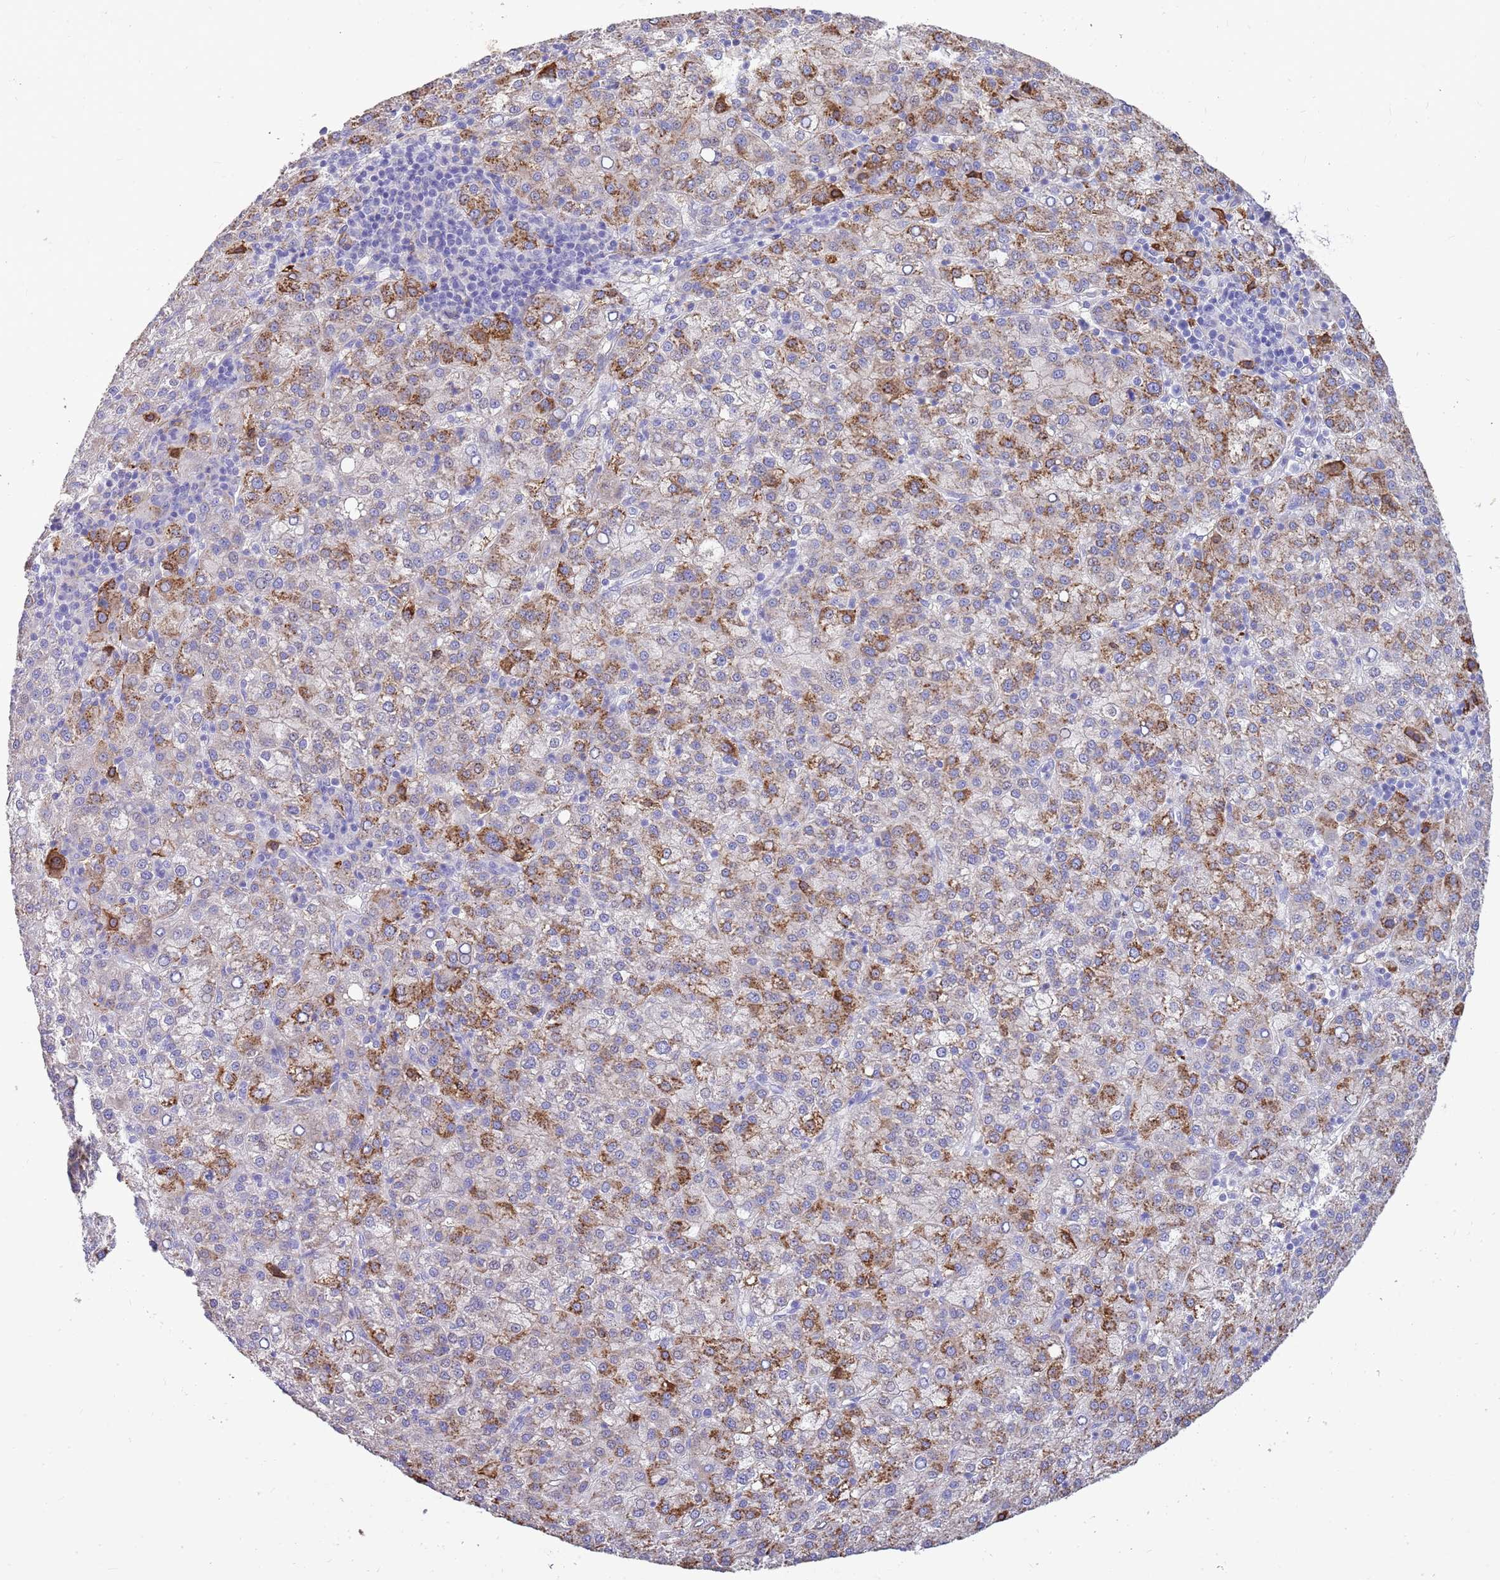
{"staining": {"intensity": "strong", "quantity": "25%-75%", "location": "cytoplasmic/membranous"}, "tissue": "liver cancer", "cell_type": "Tumor cells", "image_type": "cancer", "snomed": [{"axis": "morphology", "description": "Carcinoma, Hepatocellular, NOS"}, {"axis": "topography", "description": "Liver"}], "caption": "There is high levels of strong cytoplasmic/membranous positivity in tumor cells of liver hepatocellular carcinoma, as demonstrated by immunohistochemical staining (brown color).", "gene": "ZDHHC1", "patient": {"sex": "female", "age": 58}}